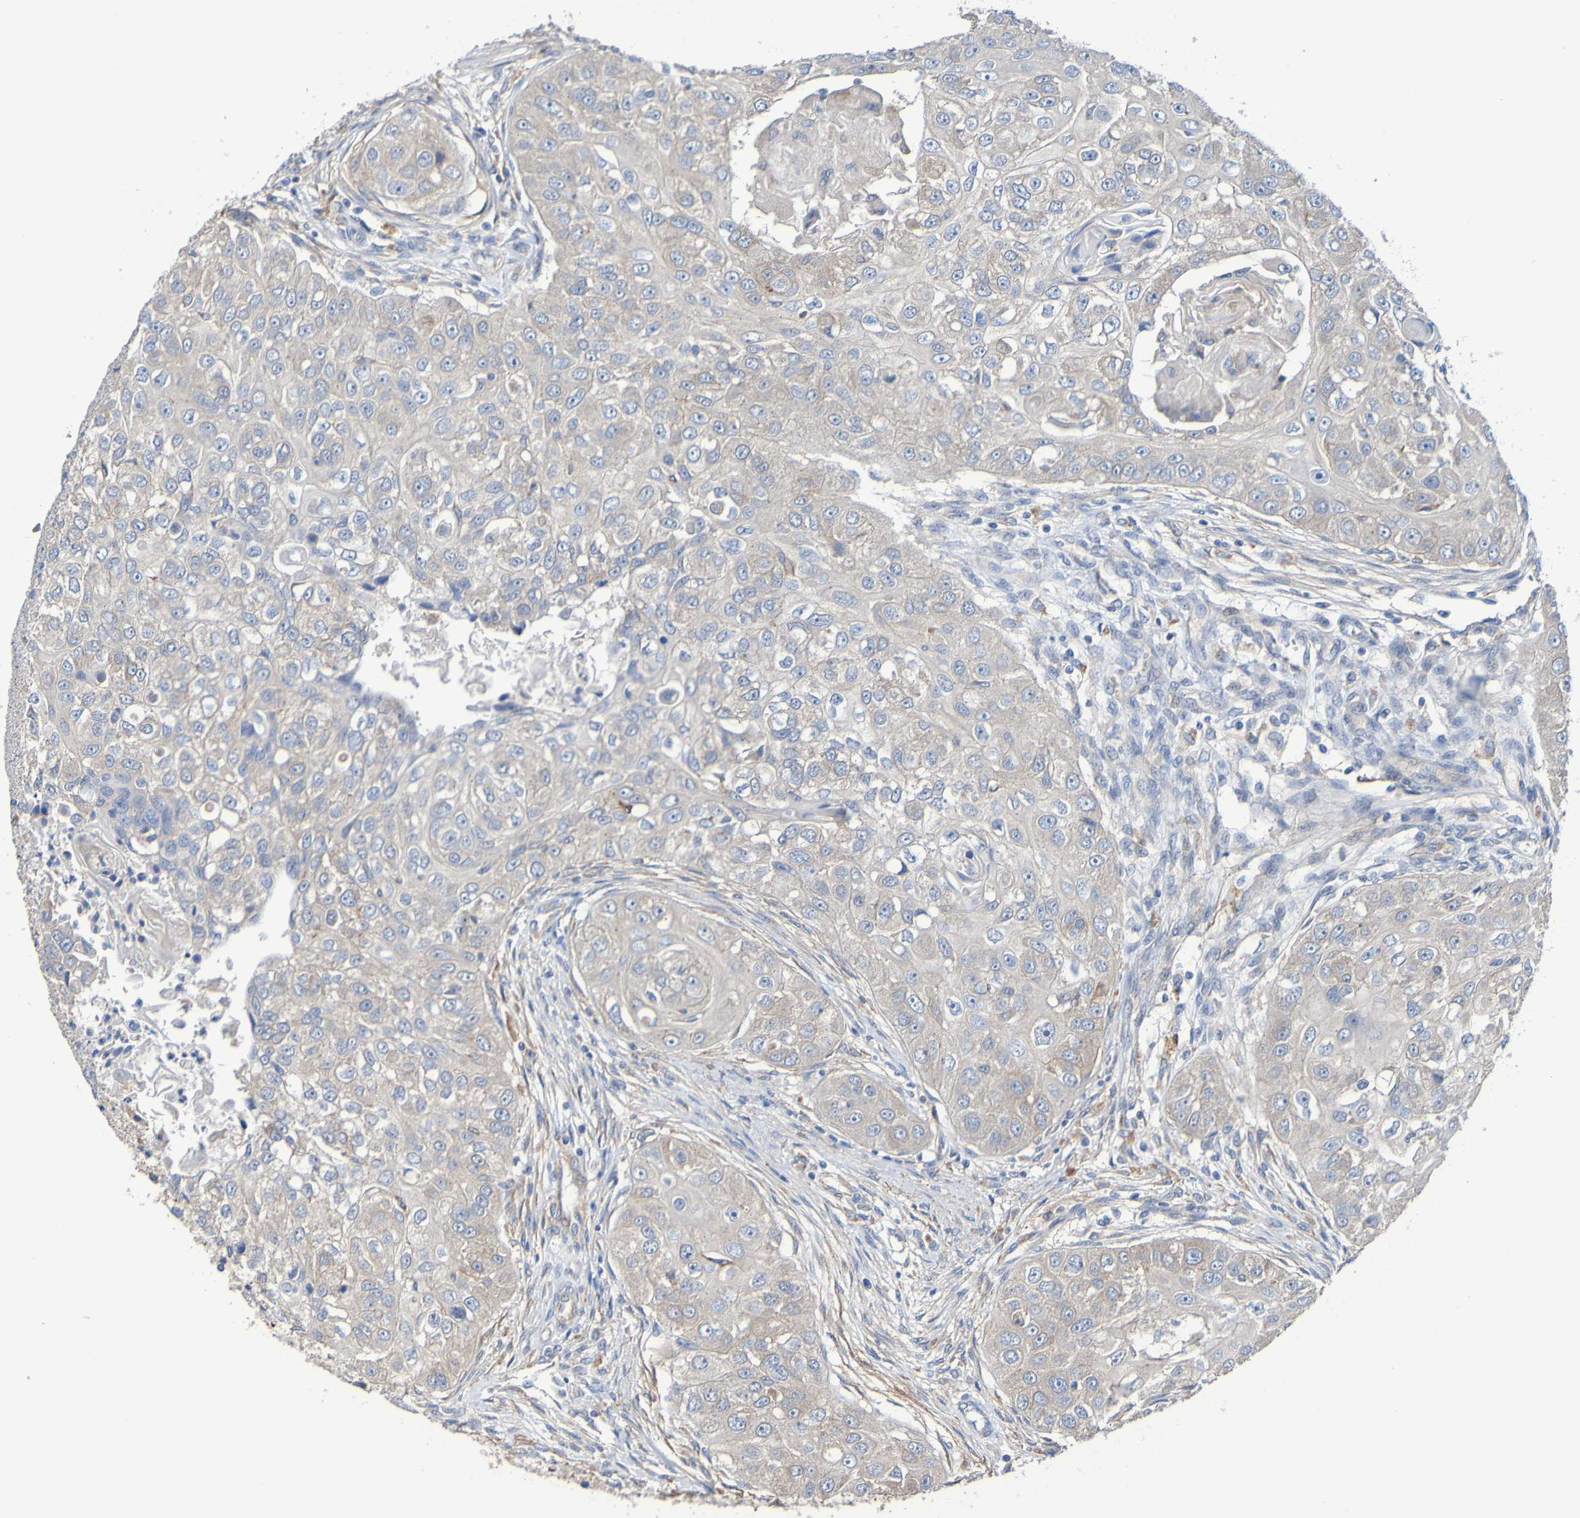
{"staining": {"intensity": "weak", "quantity": ">75%", "location": "cytoplasmic/membranous"}, "tissue": "head and neck cancer", "cell_type": "Tumor cells", "image_type": "cancer", "snomed": [{"axis": "morphology", "description": "Normal tissue, NOS"}, {"axis": "morphology", "description": "Squamous cell carcinoma, NOS"}, {"axis": "topography", "description": "Skeletal muscle"}, {"axis": "topography", "description": "Head-Neck"}], "caption": "The immunohistochemical stain shows weak cytoplasmic/membranous staining in tumor cells of head and neck cancer (squamous cell carcinoma) tissue. (Stains: DAB (3,3'-diaminobenzidine) in brown, nuclei in blue, Microscopy: brightfield microscopy at high magnification).", "gene": "SRPRB", "patient": {"sex": "male", "age": 51}}